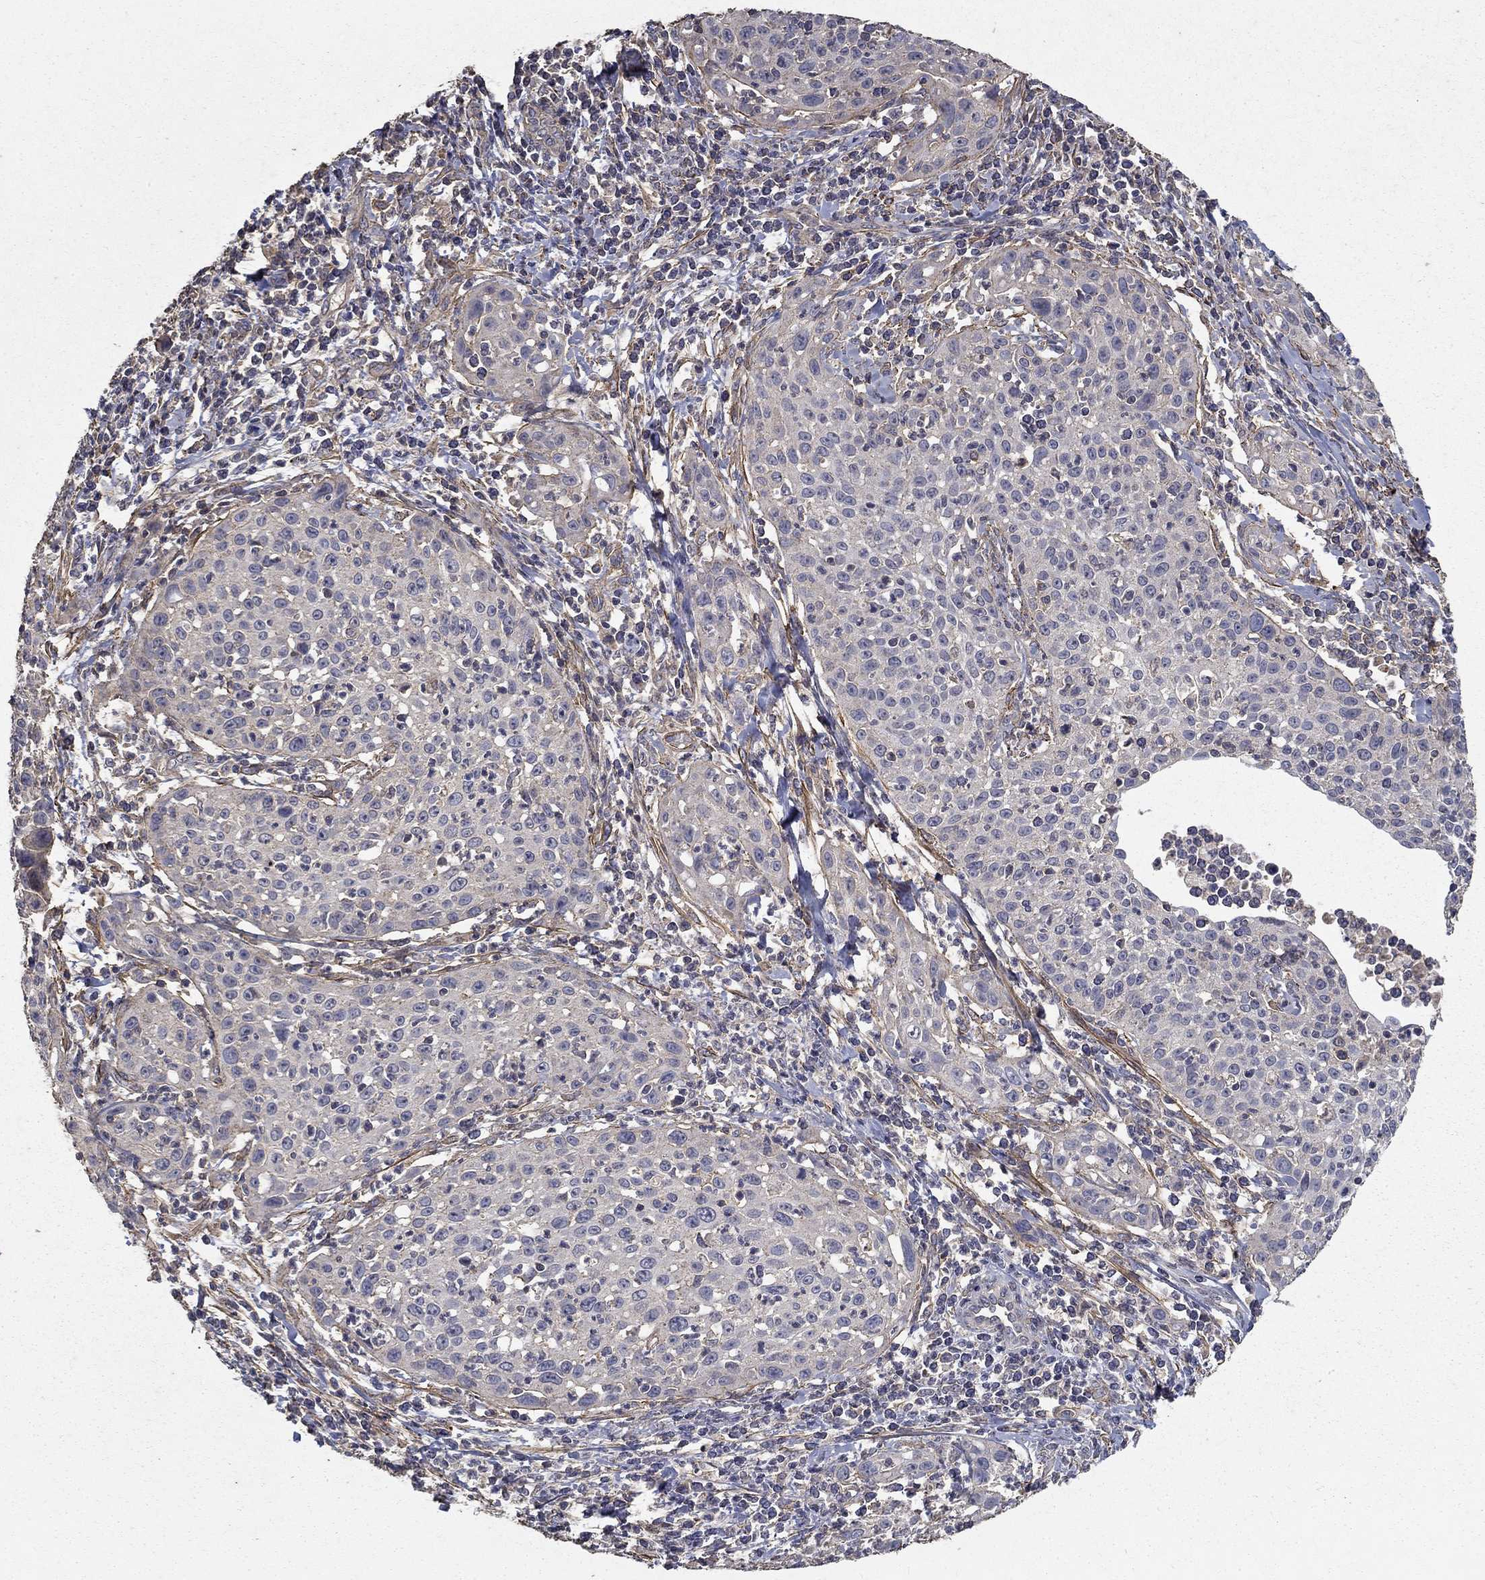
{"staining": {"intensity": "negative", "quantity": "none", "location": "none"}, "tissue": "cervical cancer", "cell_type": "Tumor cells", "image_type": "cancer", "snomed": [{"axis": "morphology", "description": "Squamous cell carcinoma, NOS"}, {"axis": "topography", "description": "Cervix"}], "caption": "High magnification brightfield microscopy of cervical cancer stained with DAB (brown) and counterstained with hematoxylin (blue): tumor cells show no significant expression.", "gene": "MPP2", "patient": {"sex": "female", "age": 26}}